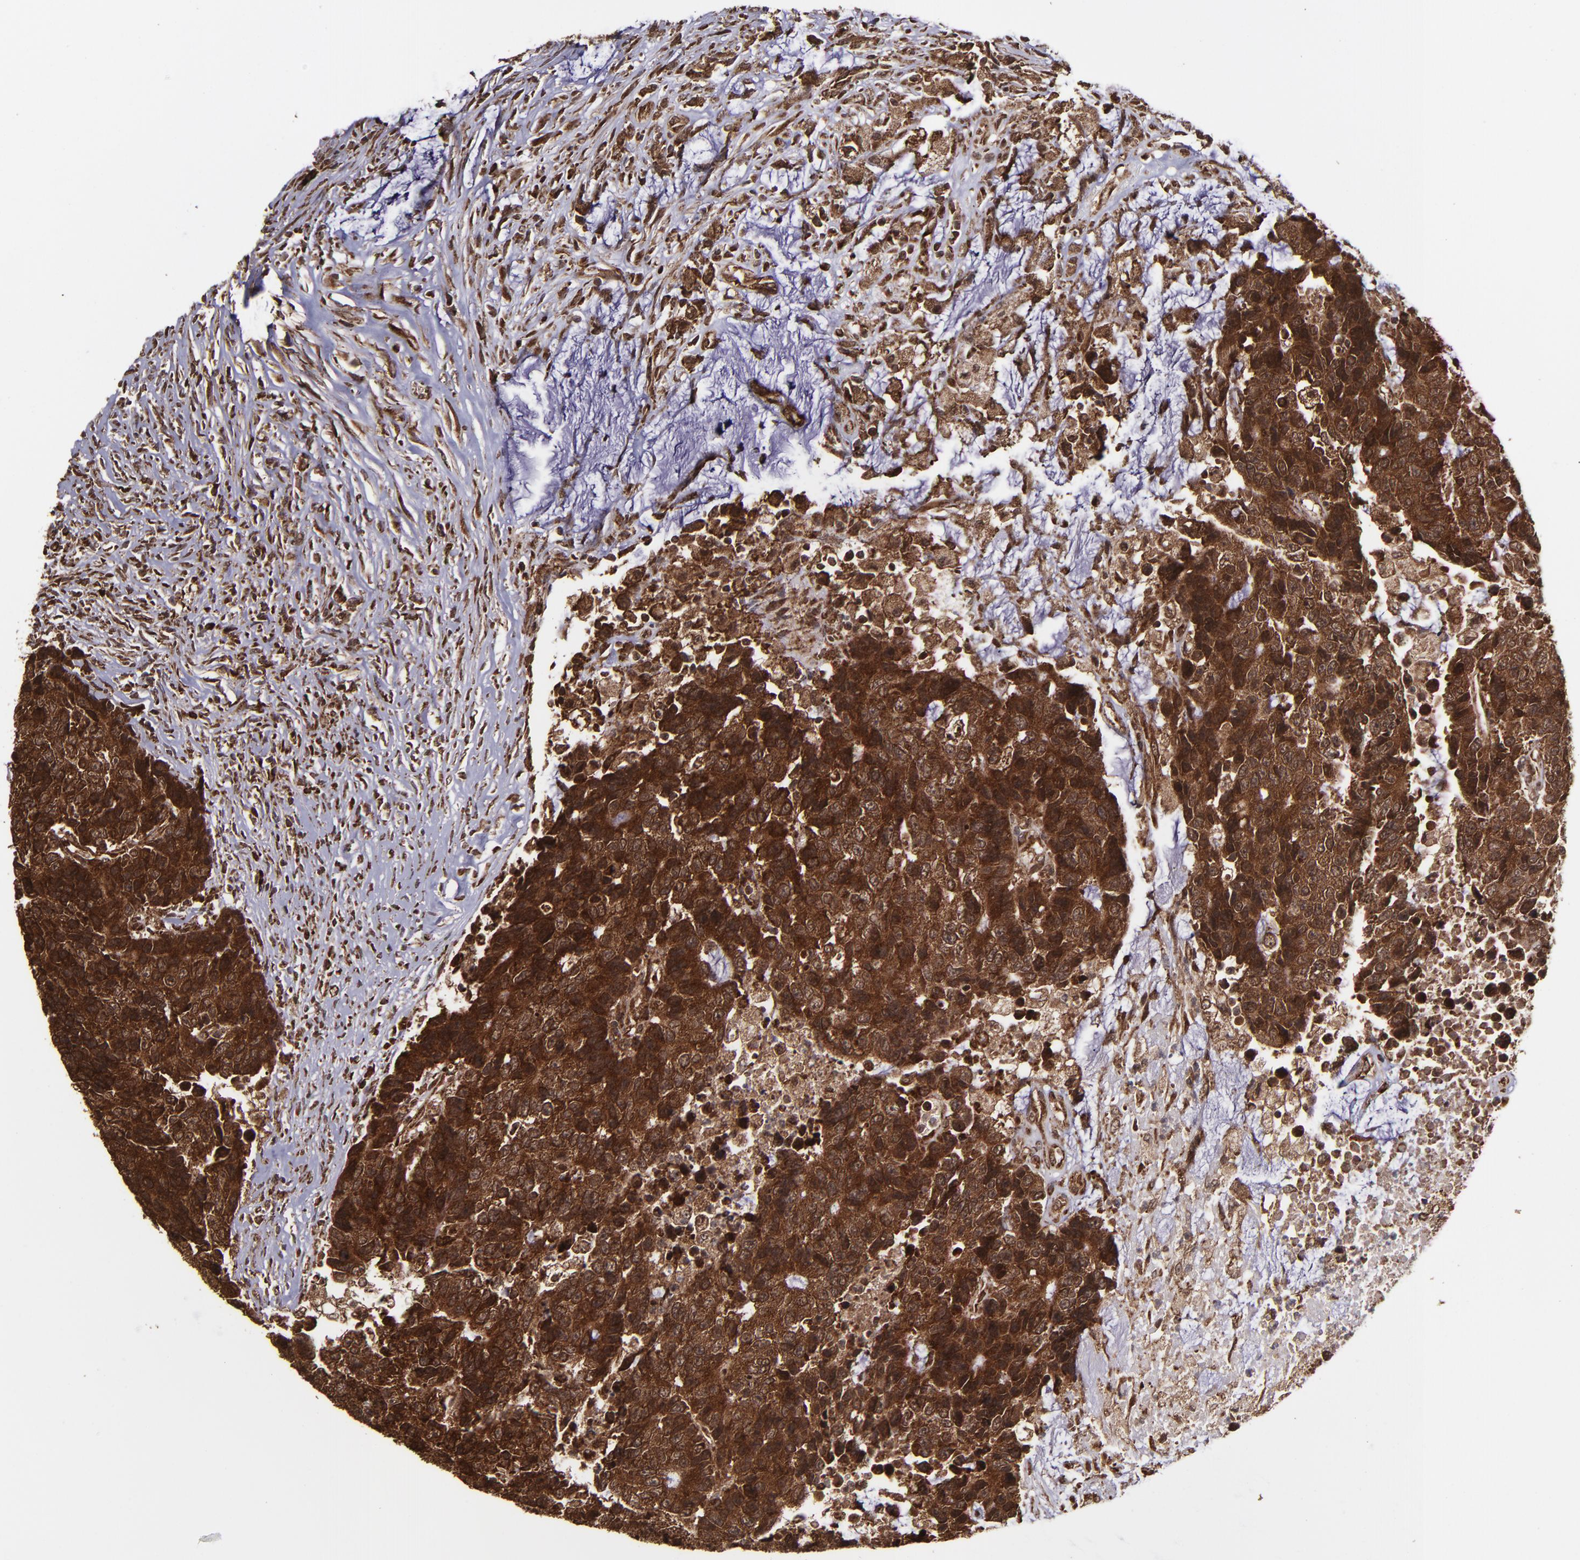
{"staining": {"intensity": "strong", "quantity": ">75%", "location": "cytoplasmic/membranous,nuclear"}, "tissue": "colorectal cancer", "cell_type": "Tumor cells", "image_type": "cancer", "snomed": [{"axis": "morphology", "description": "Adenocarcinoma, NOS"}, {"axis": "topography", "description": "Colon"}], "caption": "The image demonstrates a brown stain indicating the presence of a protein in the cytoplasmic/membranous and nuclear of tumor cells in colorectal cancer (adenocarcinoma).", "gene": "EIF4ENIF1", "patient": {"sex": "female", "age": 86}}